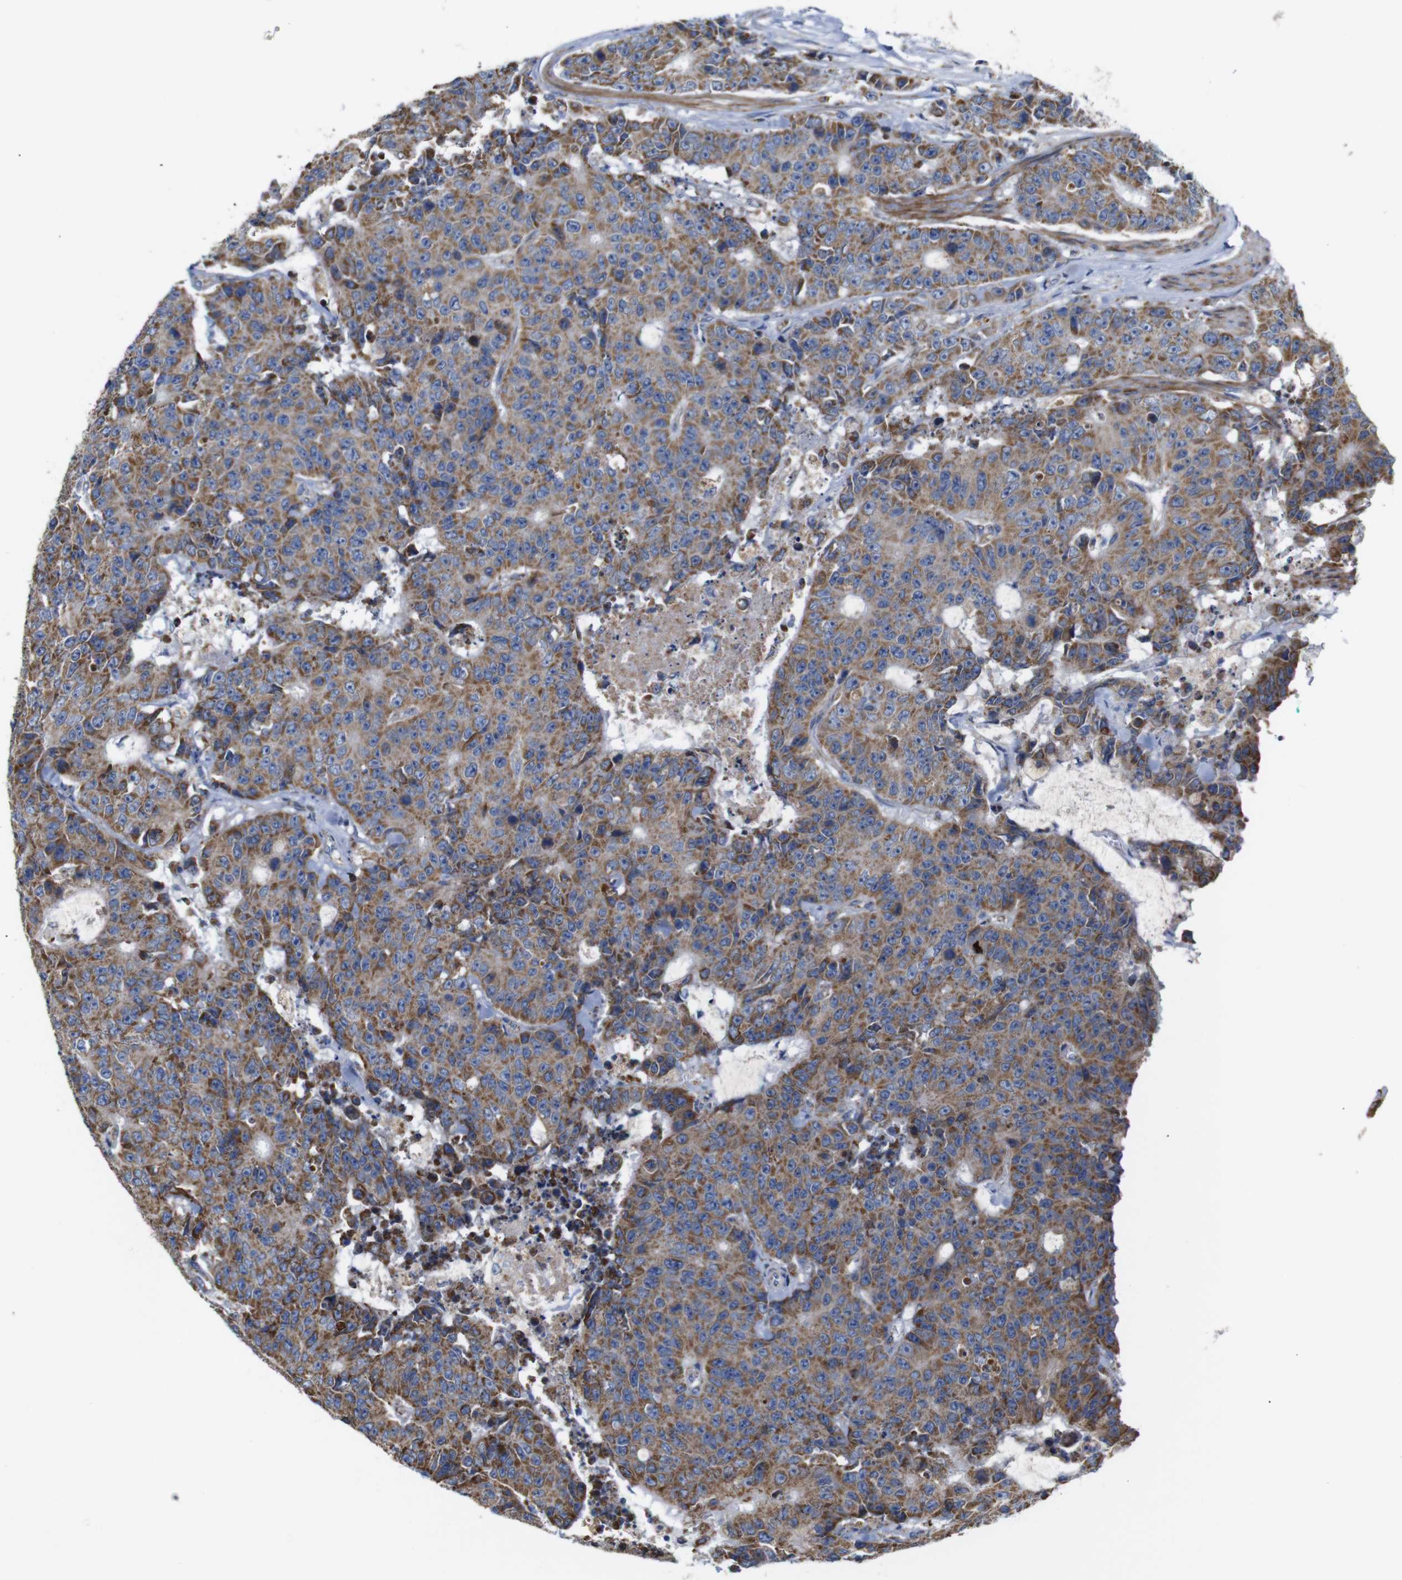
{"staining": {"intensity": "moderate", "quantity": ">75%", "location": "cytoplasmic/membranous"}, "tissue": "colorectal cancer", "cell_type": "Tumor cells", "image_type": "cancer", "snomed": [{"axis": "morphology", "description": "Adenocarcinoma, NOS"}, {"axis": "topography", "description": "Colon"}], "caption": "Protein expression analysis of colorectal cancer (adenocarcinoma) displays moderate cytoplasmic/membranous expression in approximately >75% of tumor cells.", "gene": "FAM171B", "patient": {"sex": "female", "age": 86}}